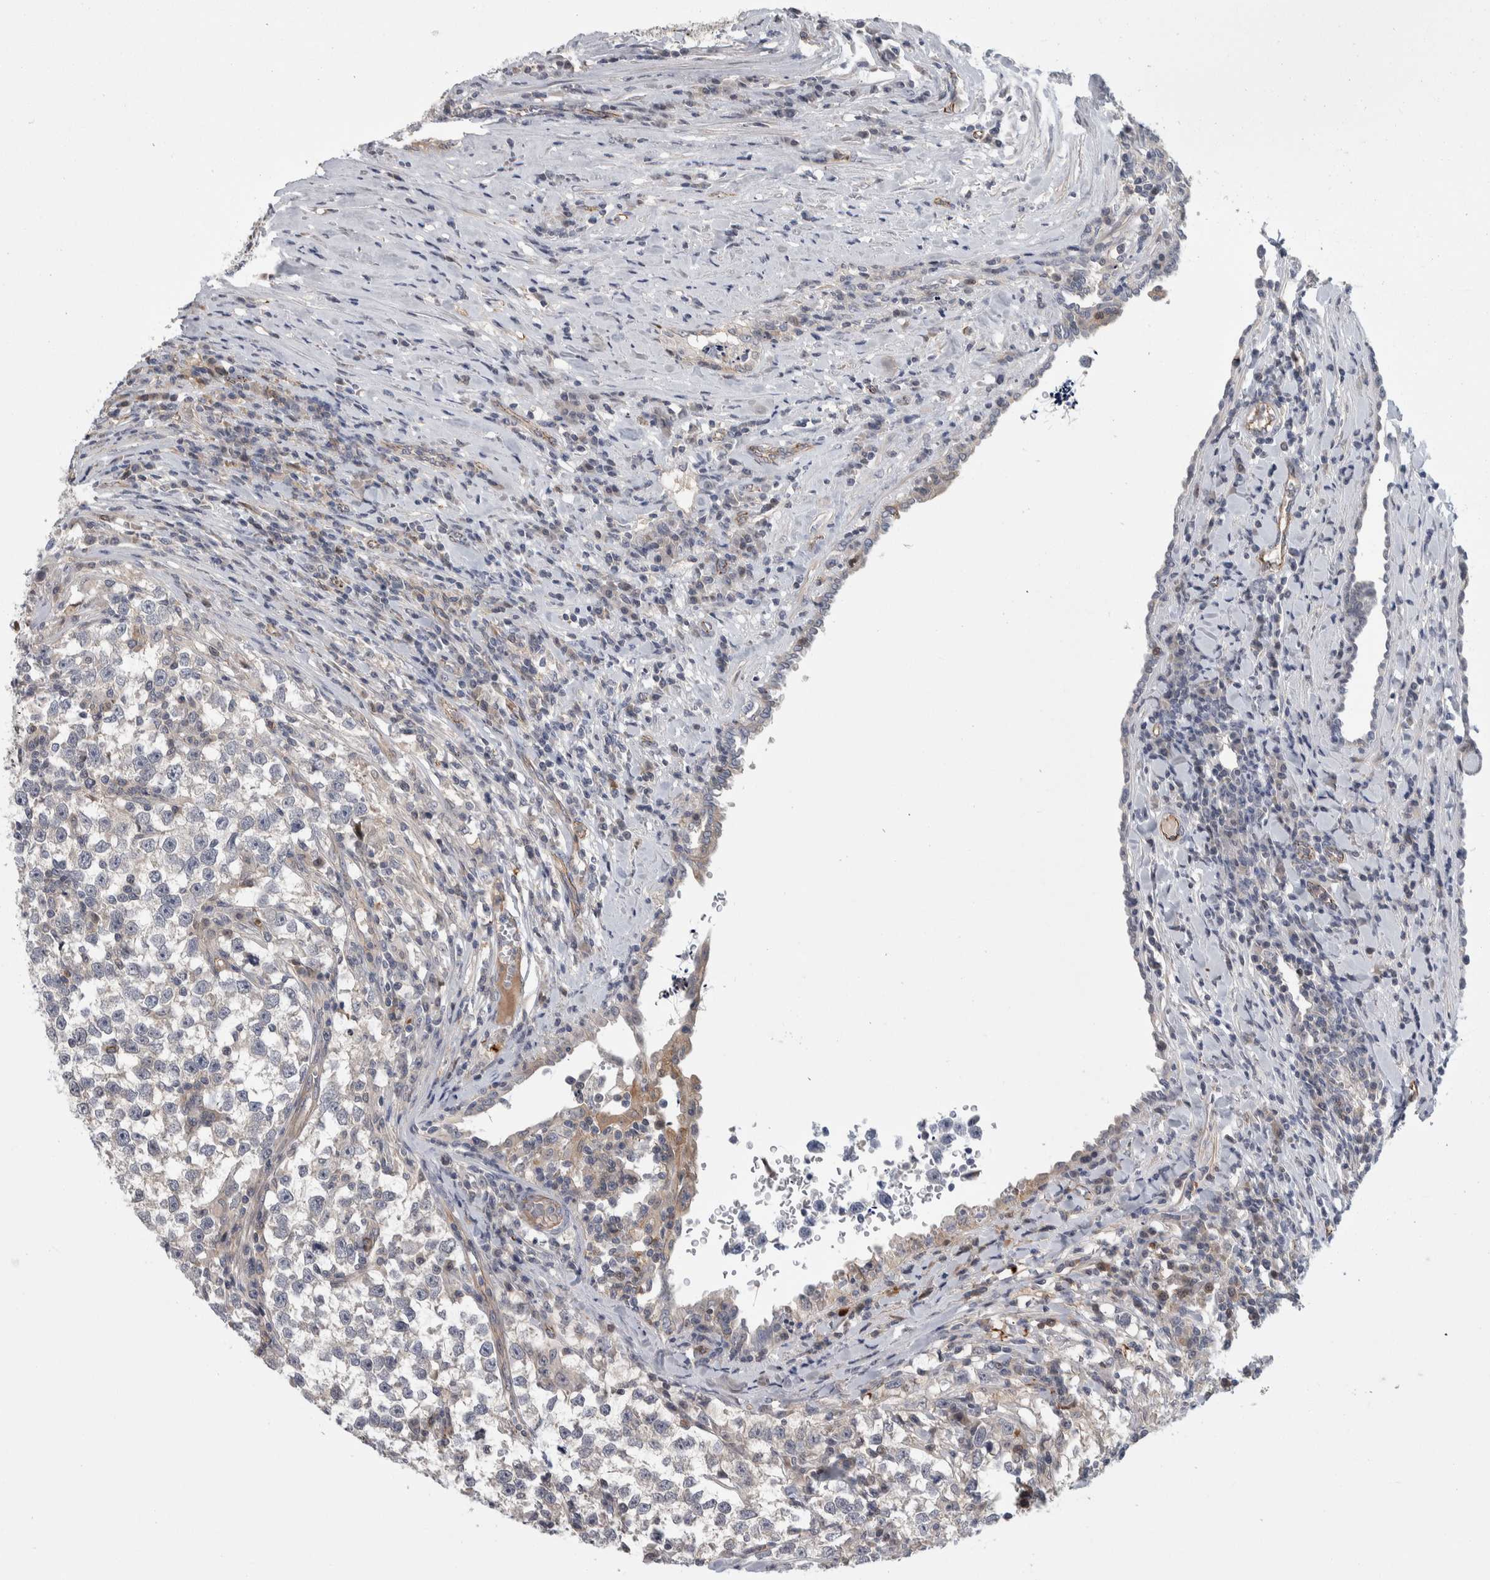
{"staining": {"intensity": "negative", "quantity": "none", "location": "none"}, "tissue": "testis cancer", "cell_type": "Tumor cells", "image_type": "cancer", "snomed": [{"axis": "morphology", "description": "Normal tissue, NOS"}, {"axis": "morphology", "description": "Seminoma, NOS"}, {"axis": "topography", "description": "Testis"}], "caption": "A high-resolution image shows immunohistochemistry (IHC) staining of seminoma (testis), which shows no significant staining in tumor cells.", "gene": "ZNF862", "patient": {"sex": "male", "age": 43}}